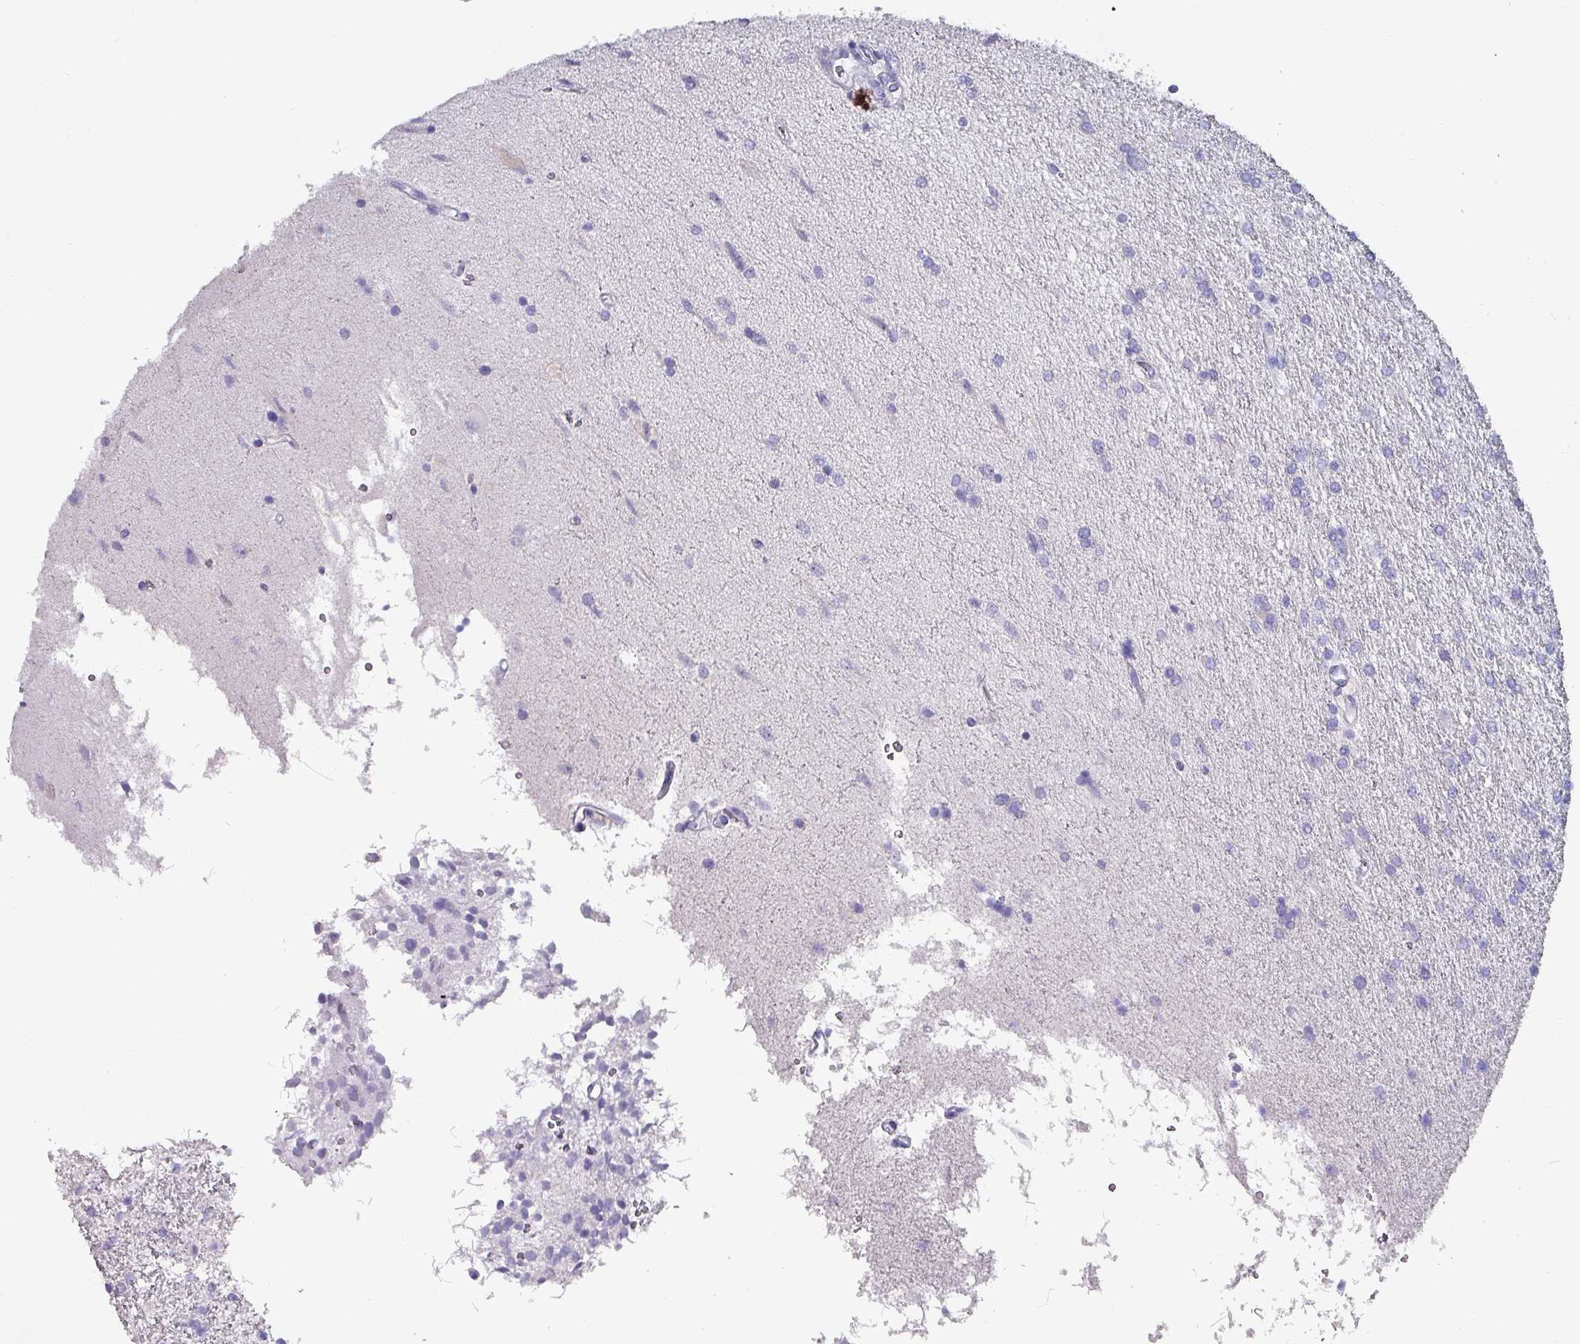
{"staining": {"intensity": "negative", "quantity": "none", "location": "none"}, "tissue": "glioma", "cell_type": "Tumor cells", "image_type": "cancer", "snomed": [{"axis": "morphology", "description": "Glioma, malignant, High grade"}, {"axis": "topography", "description": "Brain"}], "caption": "The IHC photomicrograph has no significant staining in tumor cells of glioma tissue.", "gene": "INS-IGF2", "patient": {"sex": "male", "age": 56}}